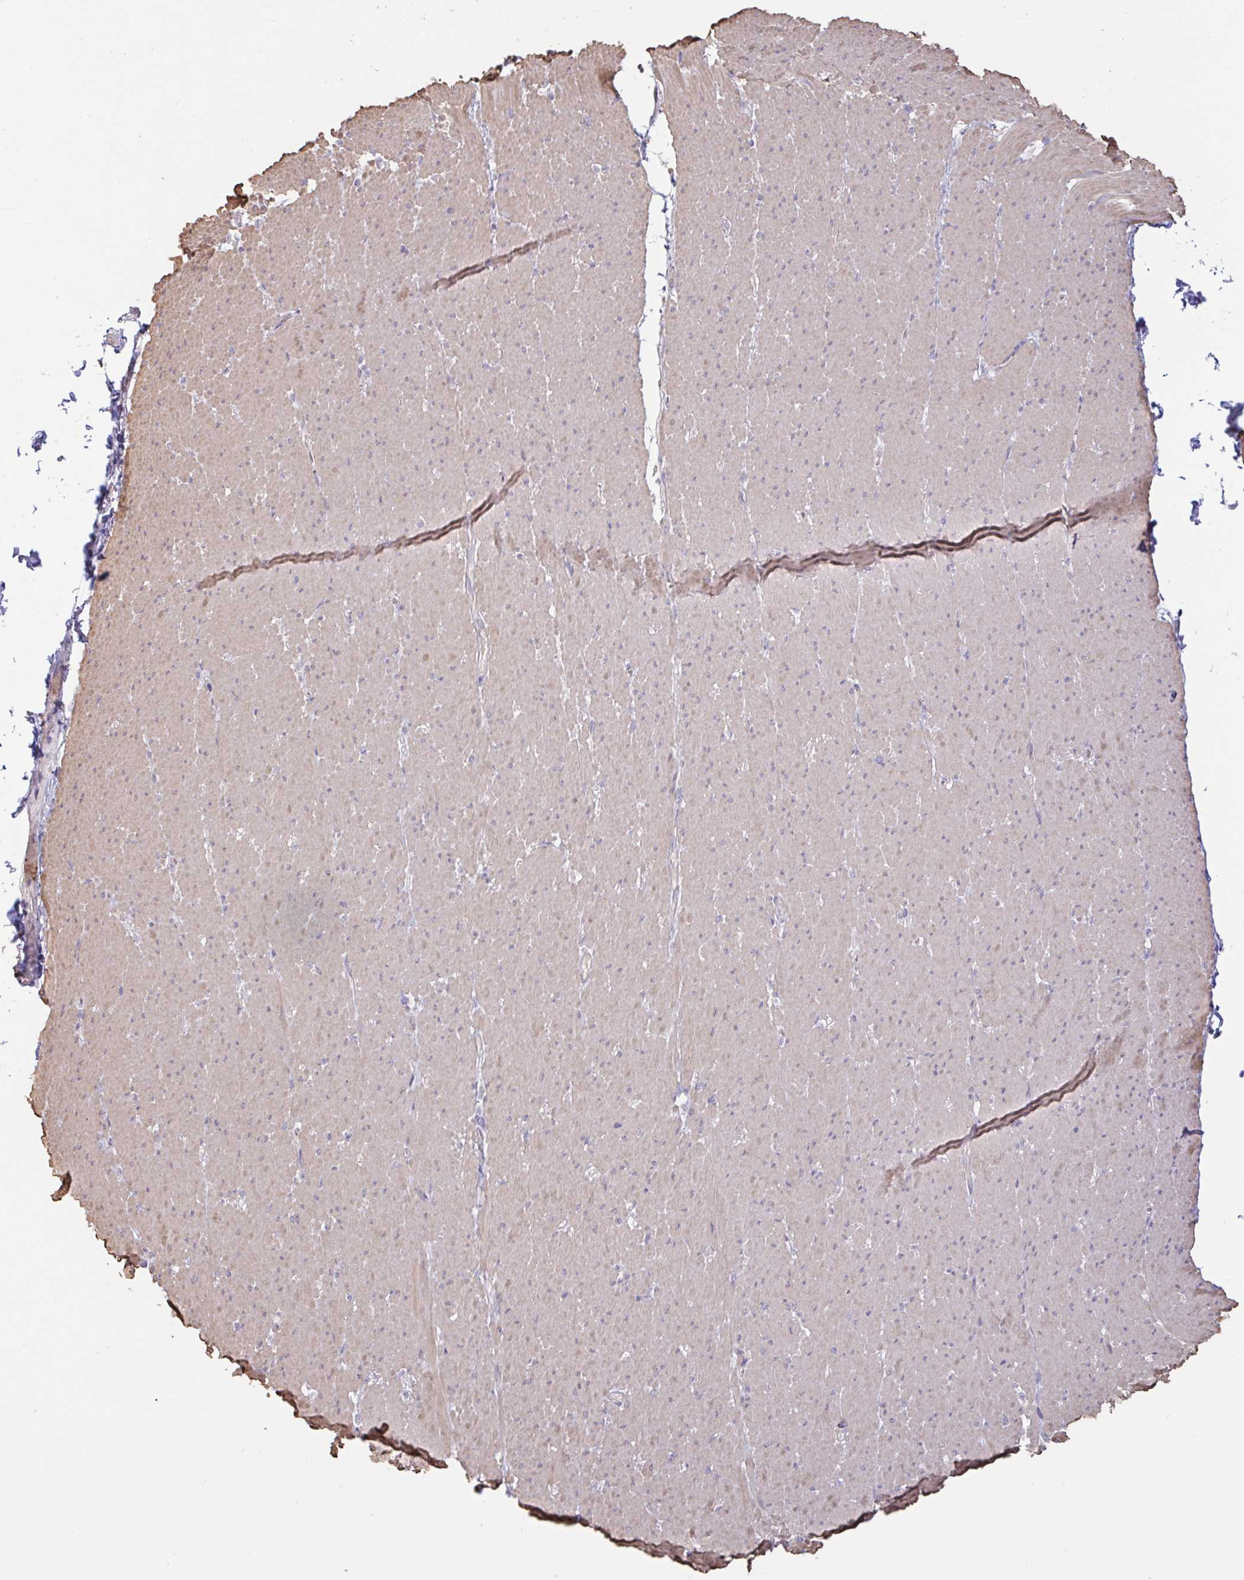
{"staining": {"intensity": "moderate", "quantity": "<25%", "location": "cytoplasmic/membranous"}, "tissue": "smooth muscle", "cell_type": "Smooth muscle cells", "image_type": "normal", "snomed": [{"axis": "morphology", "description": "Normal tissue, NOS"}, {"axis": "topography", "description": "Smooth muscle"}, {"axis": "topography", "description": "Rectum"}], "caption": "High-power microscopy captured an immunohistochemistry micrograph of normal smooth muscle, revealing moderate cytoplasmic/membranous positivity in about <25% of smooth muscle cells. (DAB = brown stain, brightfield microscopy at high magnification).", "gene": "PYGM", "patient": {"sex": "male", "age": 53}}